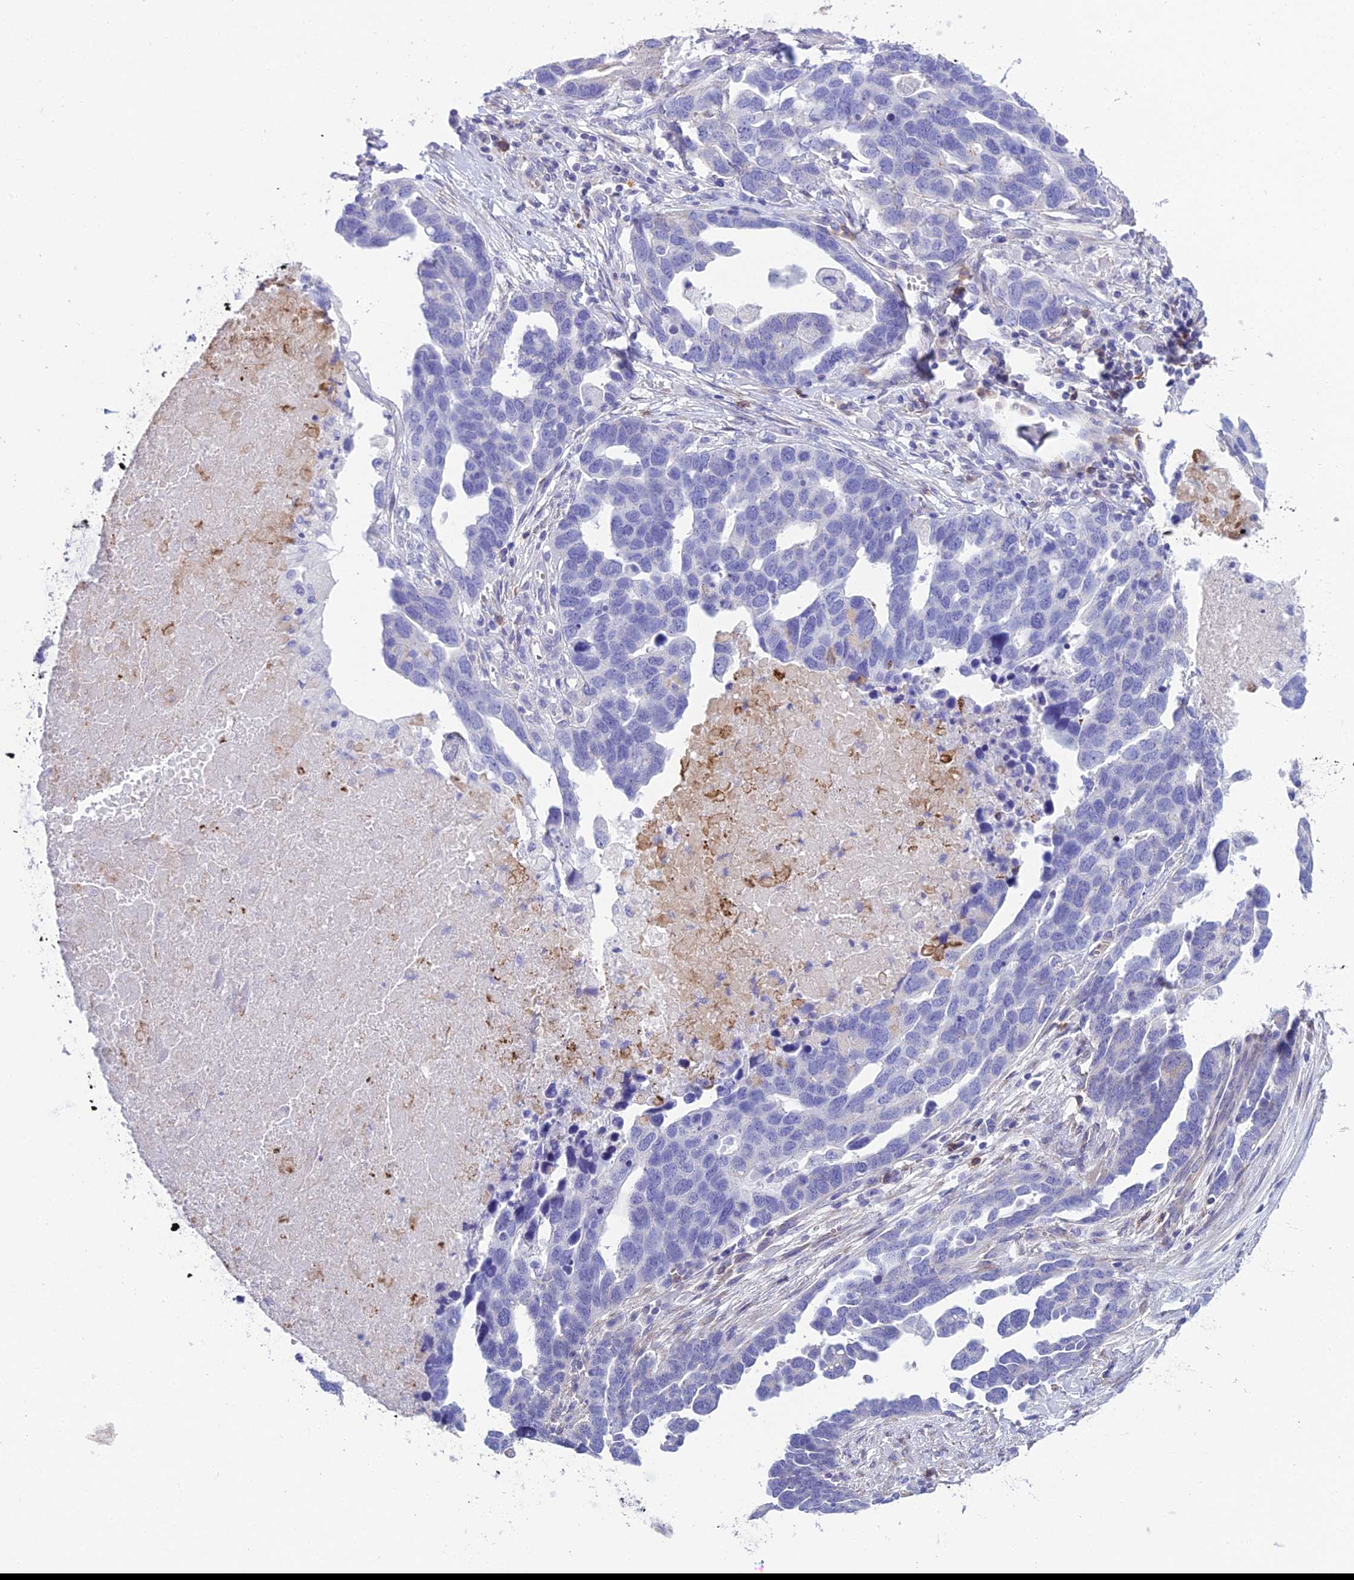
{"staining": {"intensity": "negative", "quantity": "none", "location": "none"}, "tissue": "ovarian cancer", "cell_type": "Tumor cells", "image_type": "cancer", "snomed": [{"axis": "morphology", "description": "Cystadenocarcinoma, serous, NOS"}, {"axis": "topography", "description": "Ovary"}], "caption": "The photomicrograph demonstrates no staining of tumor cells in ovarian cancer (serous cystadenocarcinoma). The staining was performed using DAB to visualize the protein expression in brown, while the nuclei were stained in blue with hematoxylin (Magnification: 20x).", "gene": "OR1Q1", "patient": {"sex": "female", "age": 54}}